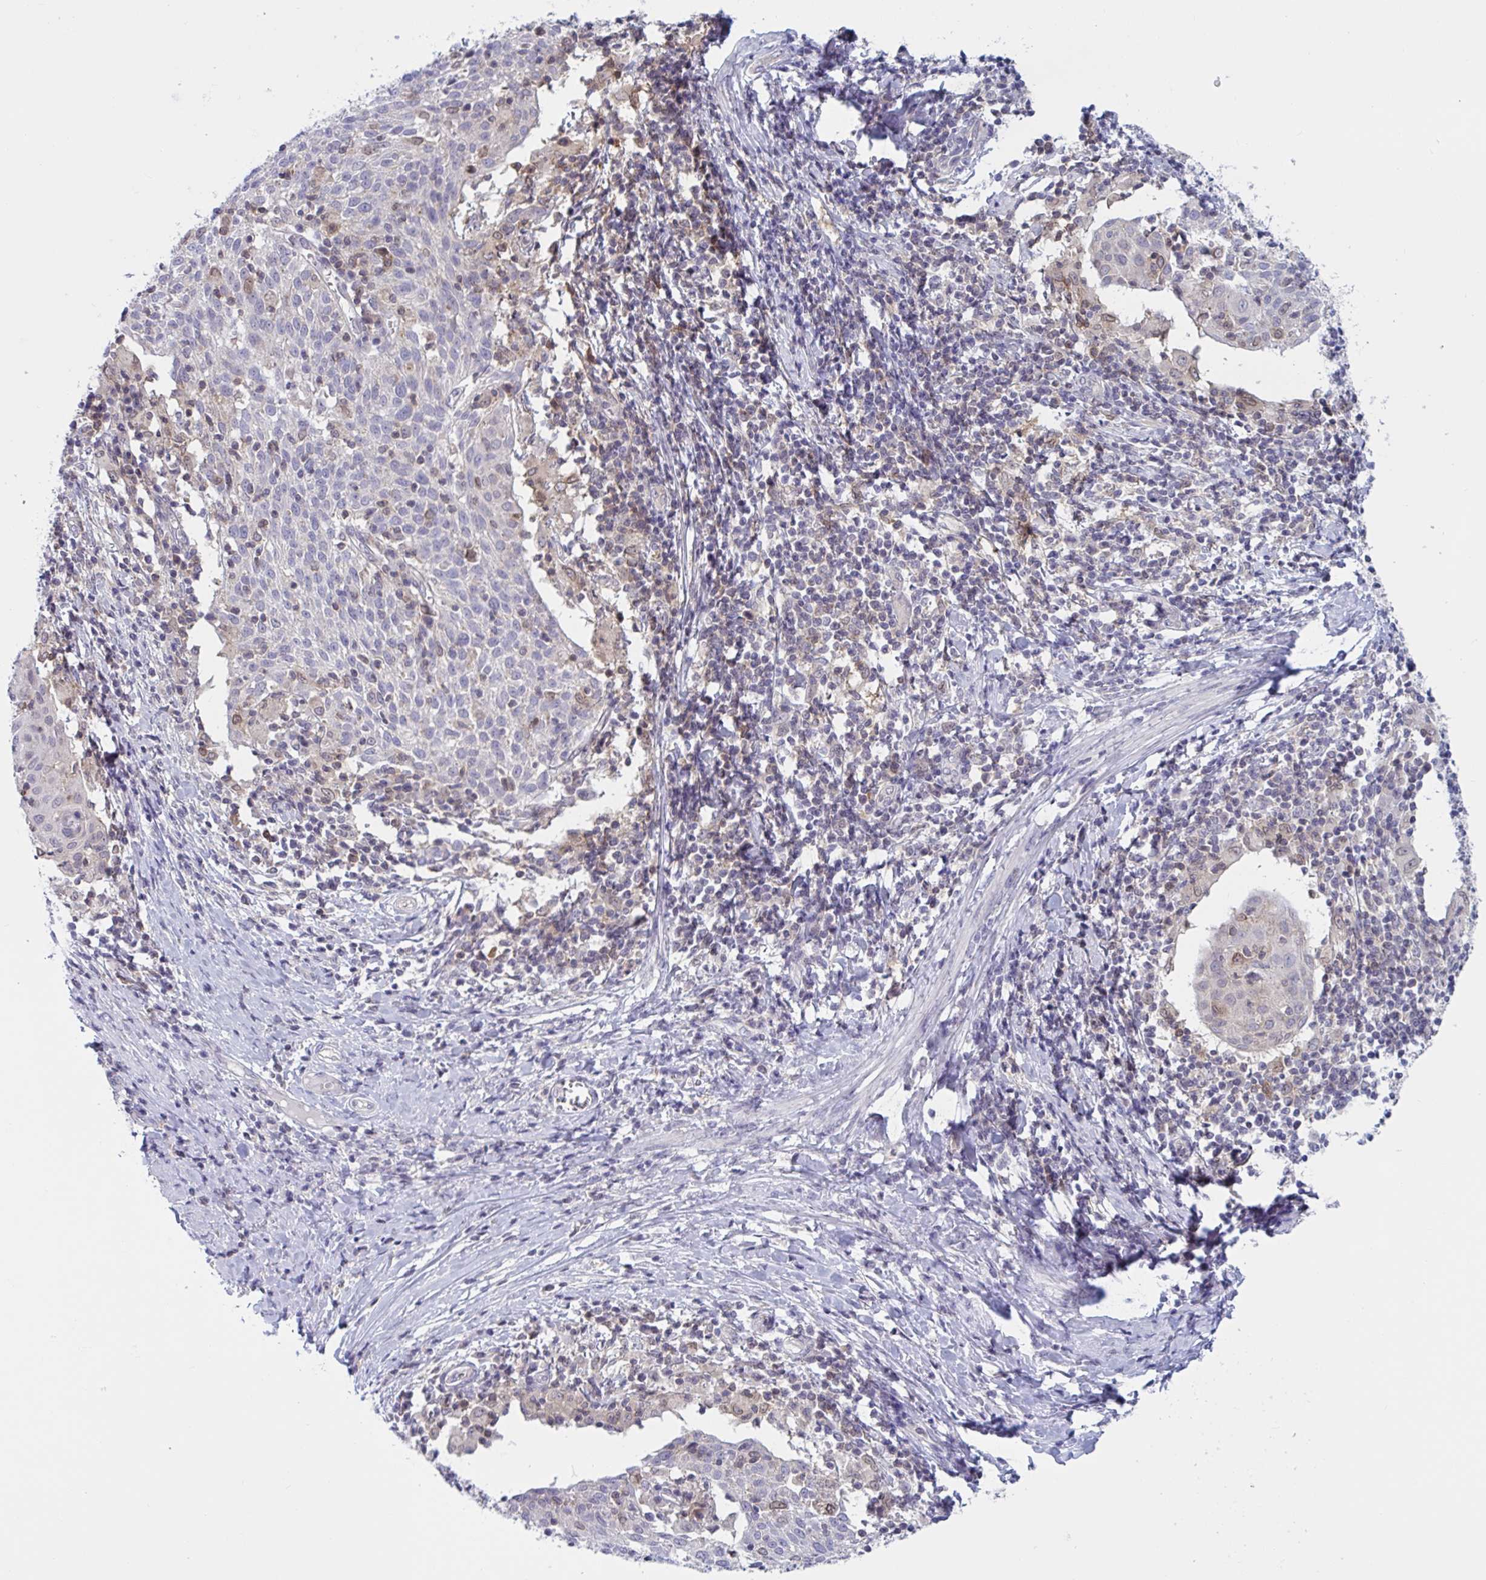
{"staining": {"intensity": "negative", "quantity": "none", "location": "none"}, "tissue": "cervical cancer", "cell_type": "Tumor cells", "image_type": "cancer", "snomed": [{"axis": "morphology", "description": "Squamous cell carcinoma, NOS"}, {"axis": "topography", "description": "Cervix"}], "caption": "IHC micrograph of neoplastic tissue: human squamous cell carcinoma (cervical) stained with DAB (3,3'-diaminobenzidine) displays no significant protein expression in tumor cells.", "gene": "TANK", "patient": {"sex": "female", "age": 52}}